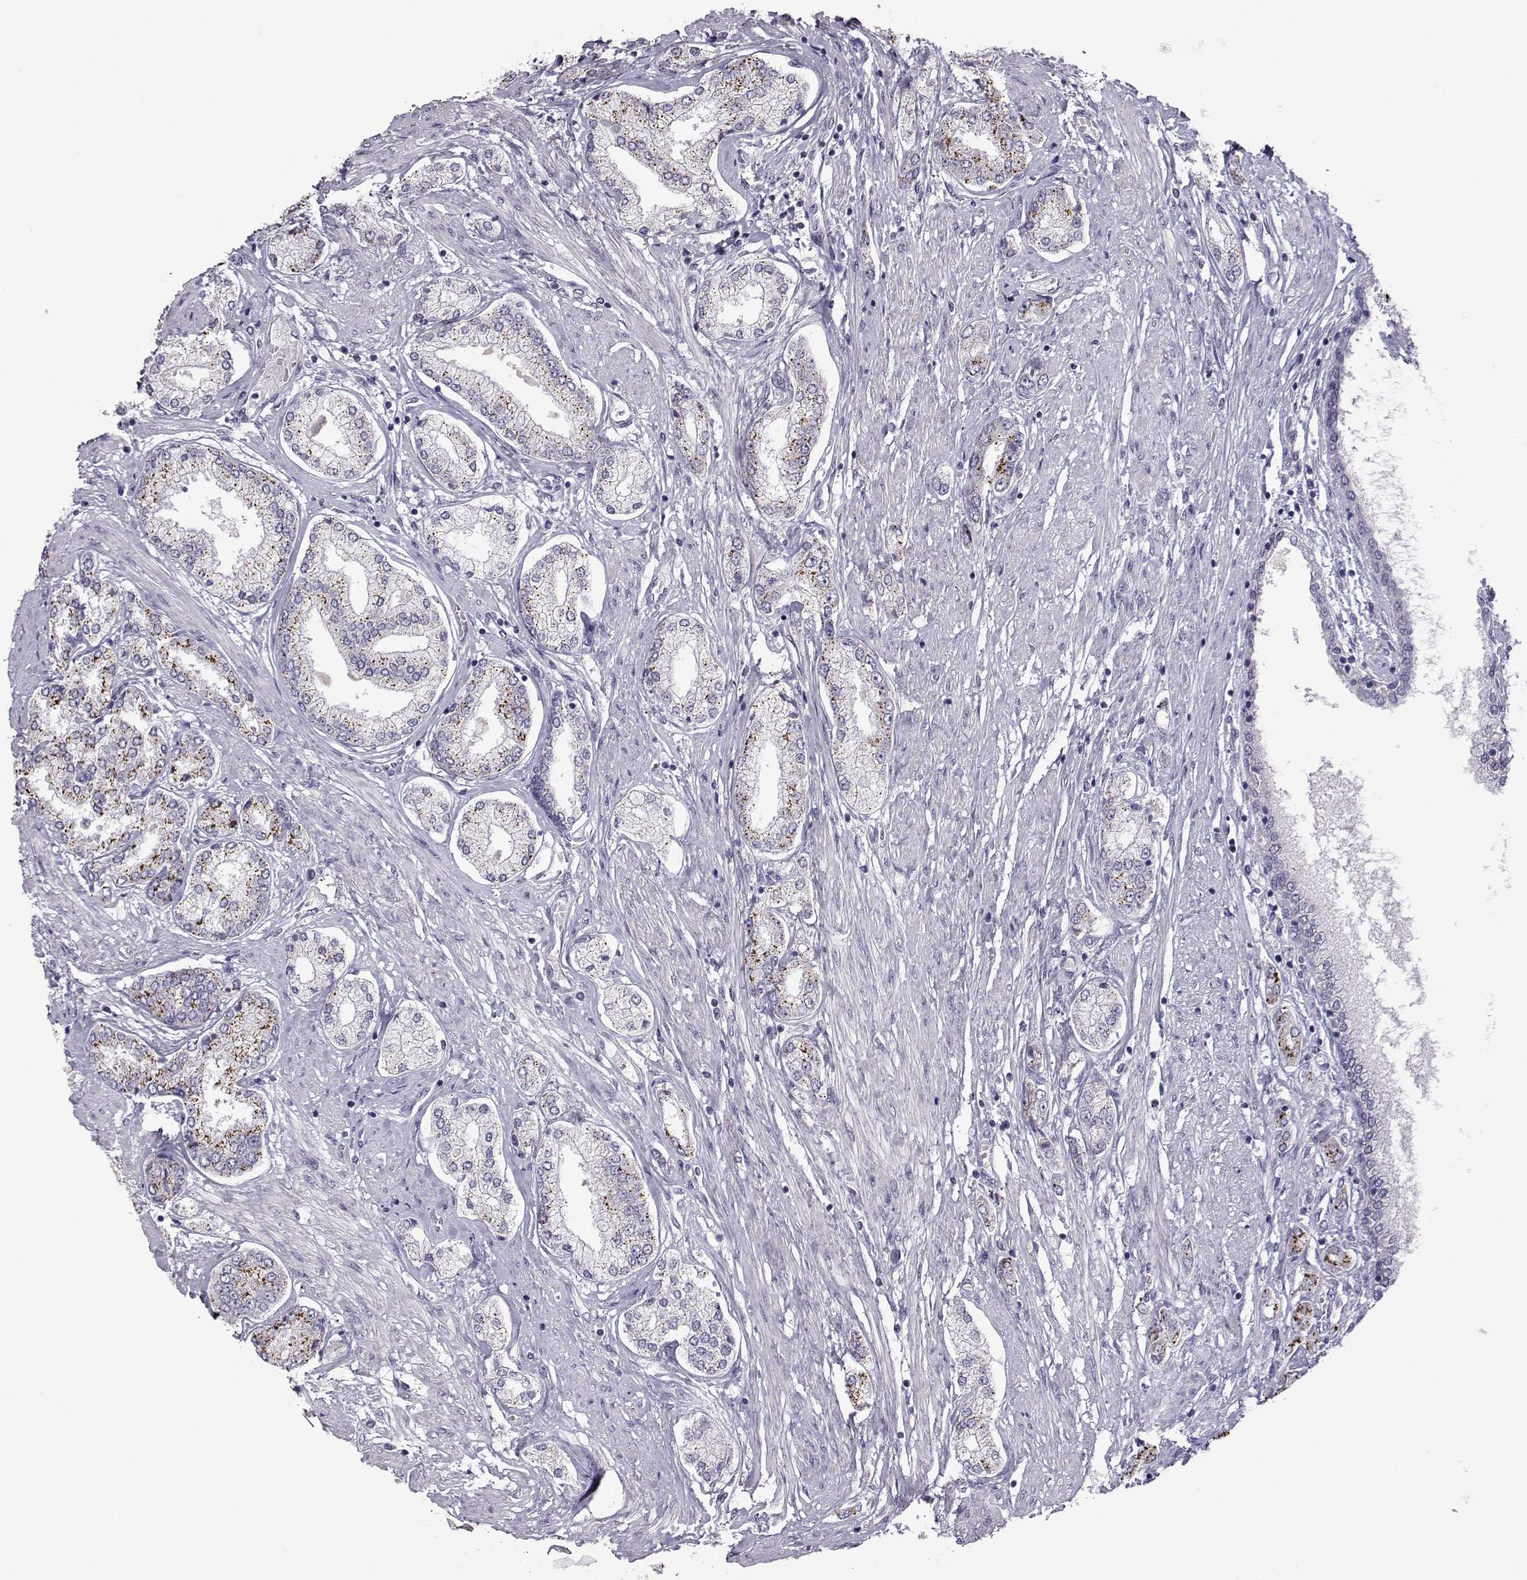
{"staining": {"intensity": "negative", "quantity": "none", "location": "none"}, "tissue": "prostate cancer", "cell_type": "Tumor cells", "image_type": "cancer", "snomed": [{"axis": "morphology", "description": "Adenocarcinoma, NOS"}, {"axis": "topography", "description": "Prostate"}], "caption": "This is an immunohistochemistry (IHC) photomicrograph of adenocarcinoma (prostate). There is no positivity in tumor cells.", "gene": "VGF", "patient": {"sex": "male", "age": 63}}